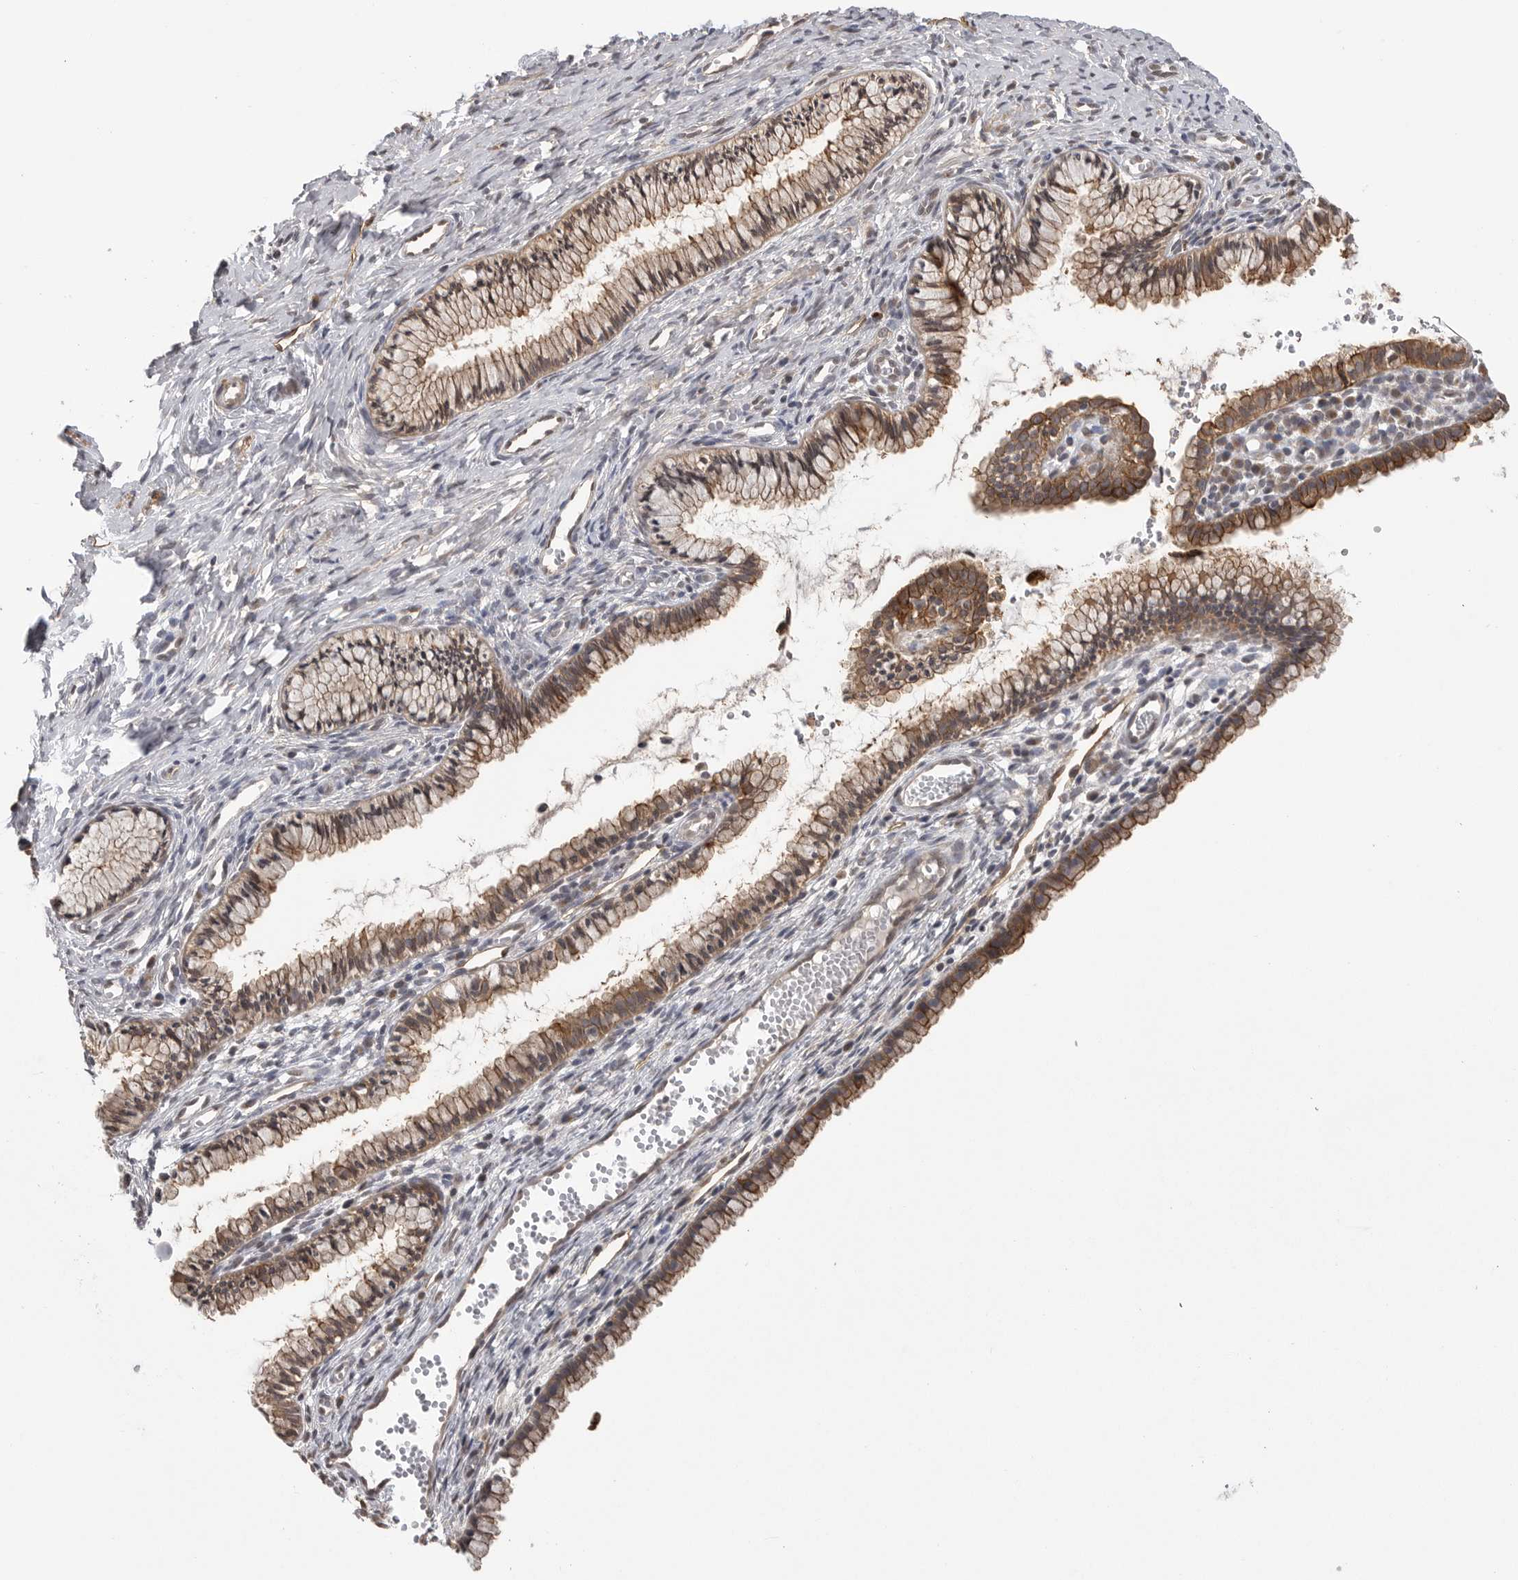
{"staining": {"intensity": "moderate", "quantity": ">75%", "location": "cytoplasmic/membranous"}, "tissue": "cervix", "cell_type": "Glandular cells", "image_type": "normal", "snomed": [{"axis": "morphology", "description": "Normal tissue, NOS"}, {"axis": "topography", "description": "Cervix"}], "caption": "Cervix stained for a protein (brown) exhibits moderate cytoplasmic/membranous positive expression in about >75% of glandular cells.", "gene": "NECTIN1", "patient": {"sex": "female", "age": 27}}